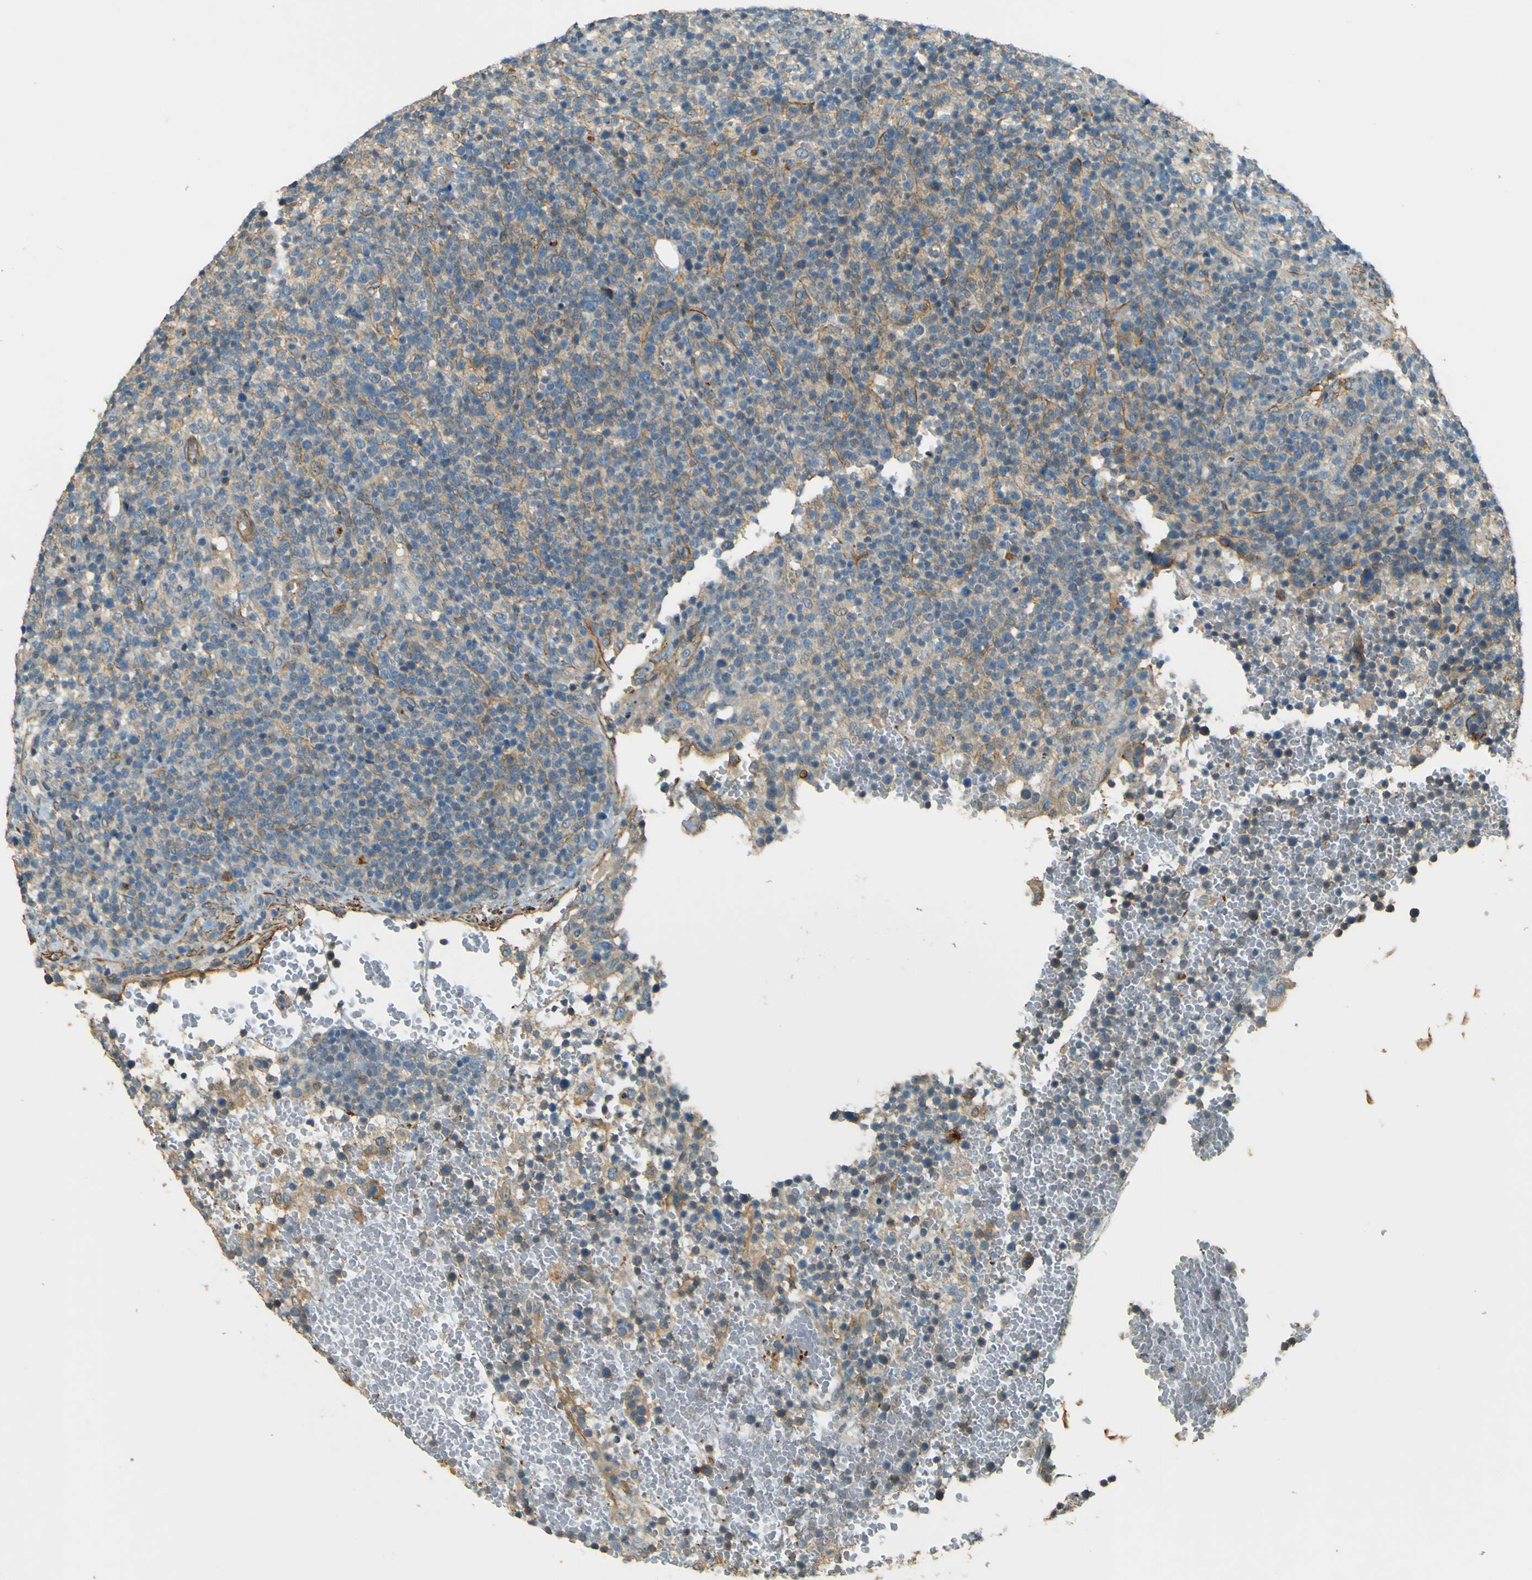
{"staining": {"intensity": "moderate", "quantity": "25%-75%", "location": "cytoplasmic/membranous"}, "tissue": "lymphoma", "cell_type": "Tumor cells", "image_type": "cancer", "snomed": [{"axis": "morphology", "description": "Malignant lymphoma, non-Hodgkin's type, High grade"}, {"axis": "topography", "description": "Lymph node"}], "caption": "There is medium levels of moderate cytoplasmic/membranous staining in tumor cells of lymphoma, as demonstrated by immunohistochemical staining (brown color).", "gene": "NEXN", "patient": {"sex": "male", "age": 61}}